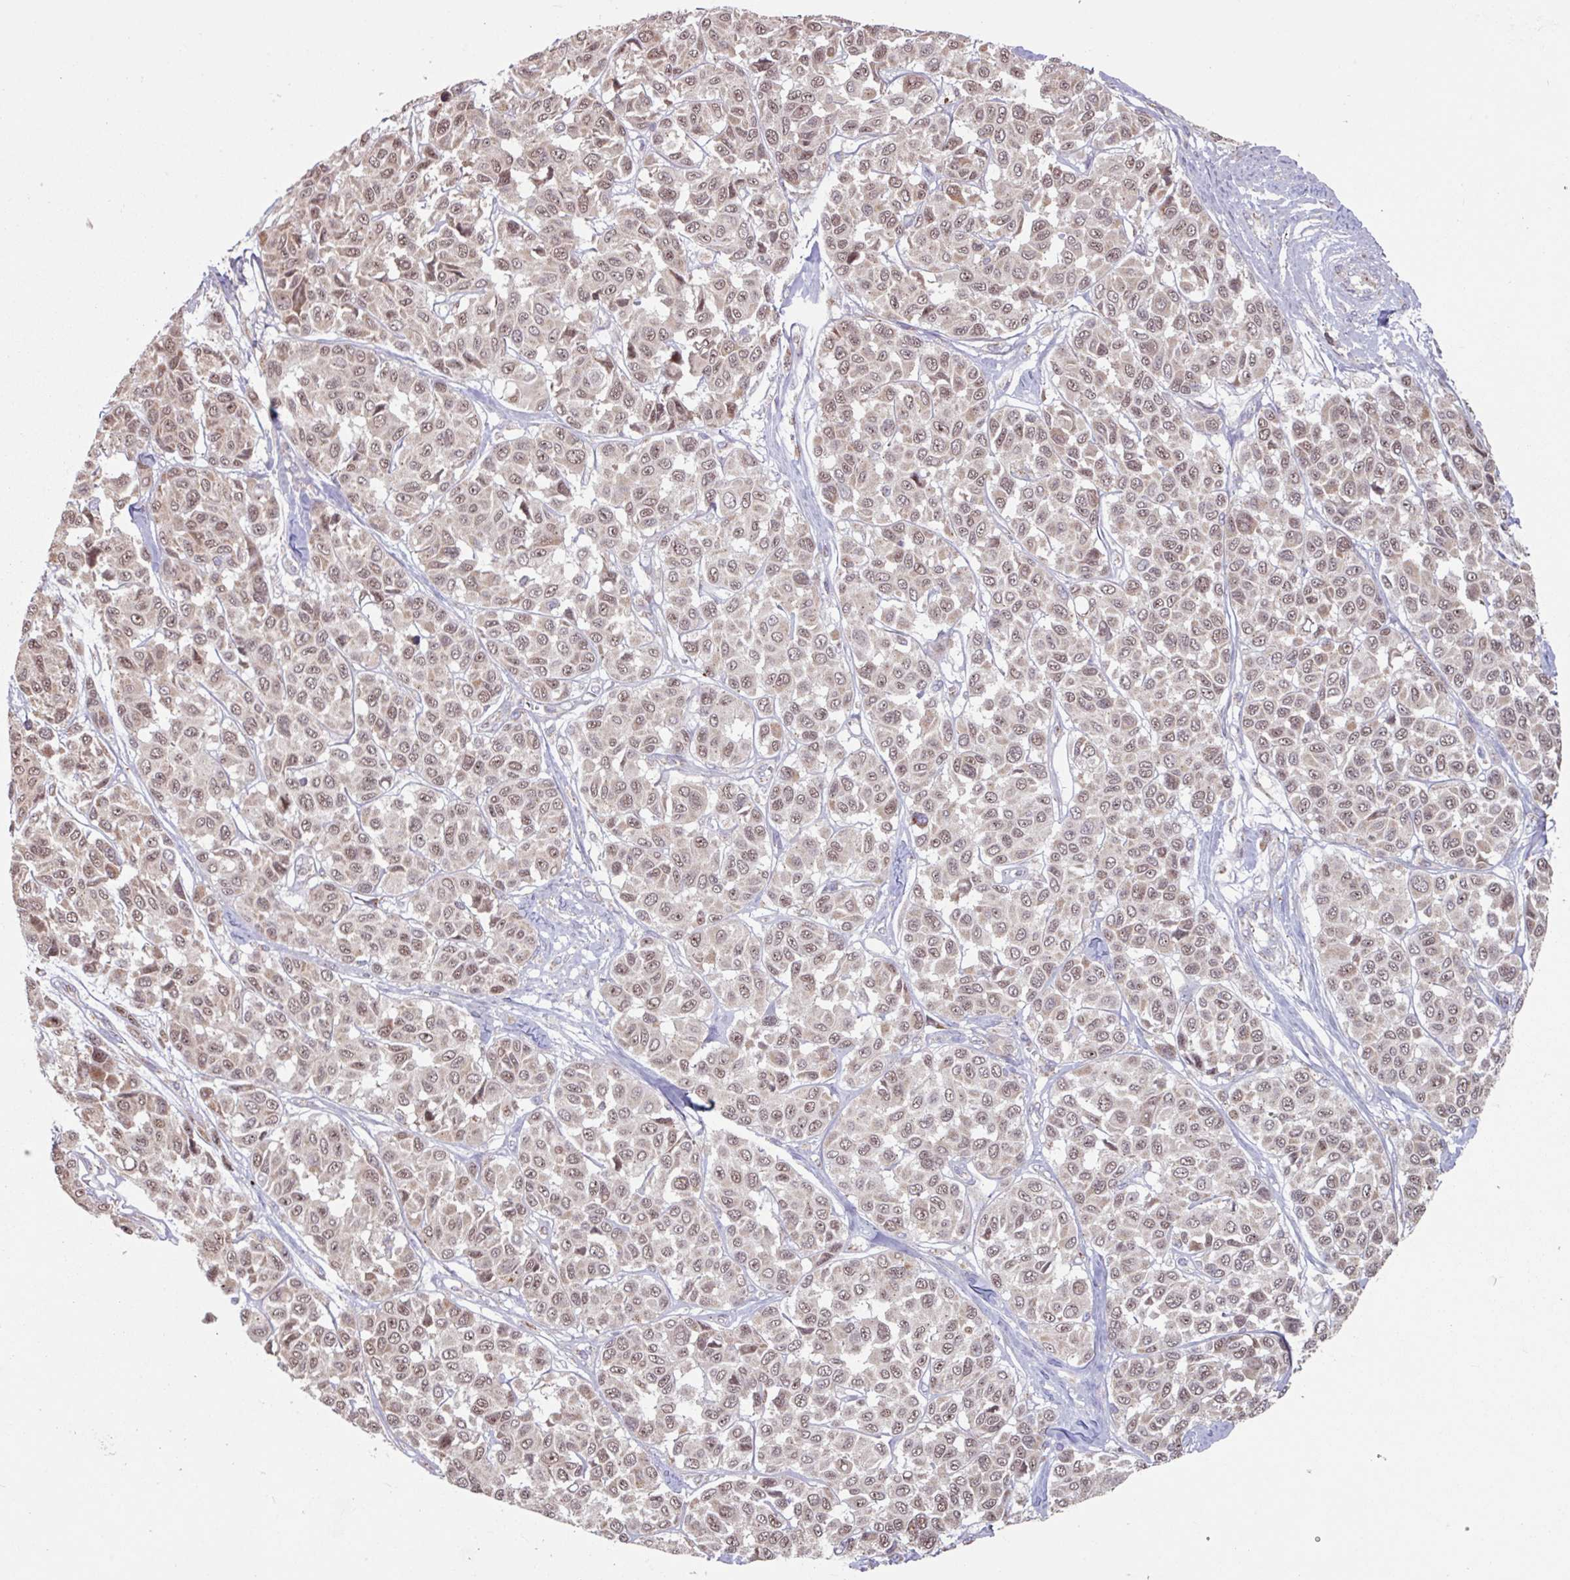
{"staining": {"intensity": "weak", "quantity": ">75%", "location": "cytoplasmic/membranous,nuclear"}, "tissue": "melanoma", "cell_type": "Tumor cells", "image_type": "cancer", "snomed": [{"axis": "morphology", "description": "Malignant melanoma, NOS"}, {"axis": "topography", "description": "Skin"}], "caption": "Approximately >75% of tumor cells in malignant melanoma reveal weak cytoplasmic/membranous and nuclear protein staining as visualized by brown immunohistochemical staining.", "gene": "COX7C", "patient": {"sex": "female", "age": 66}}